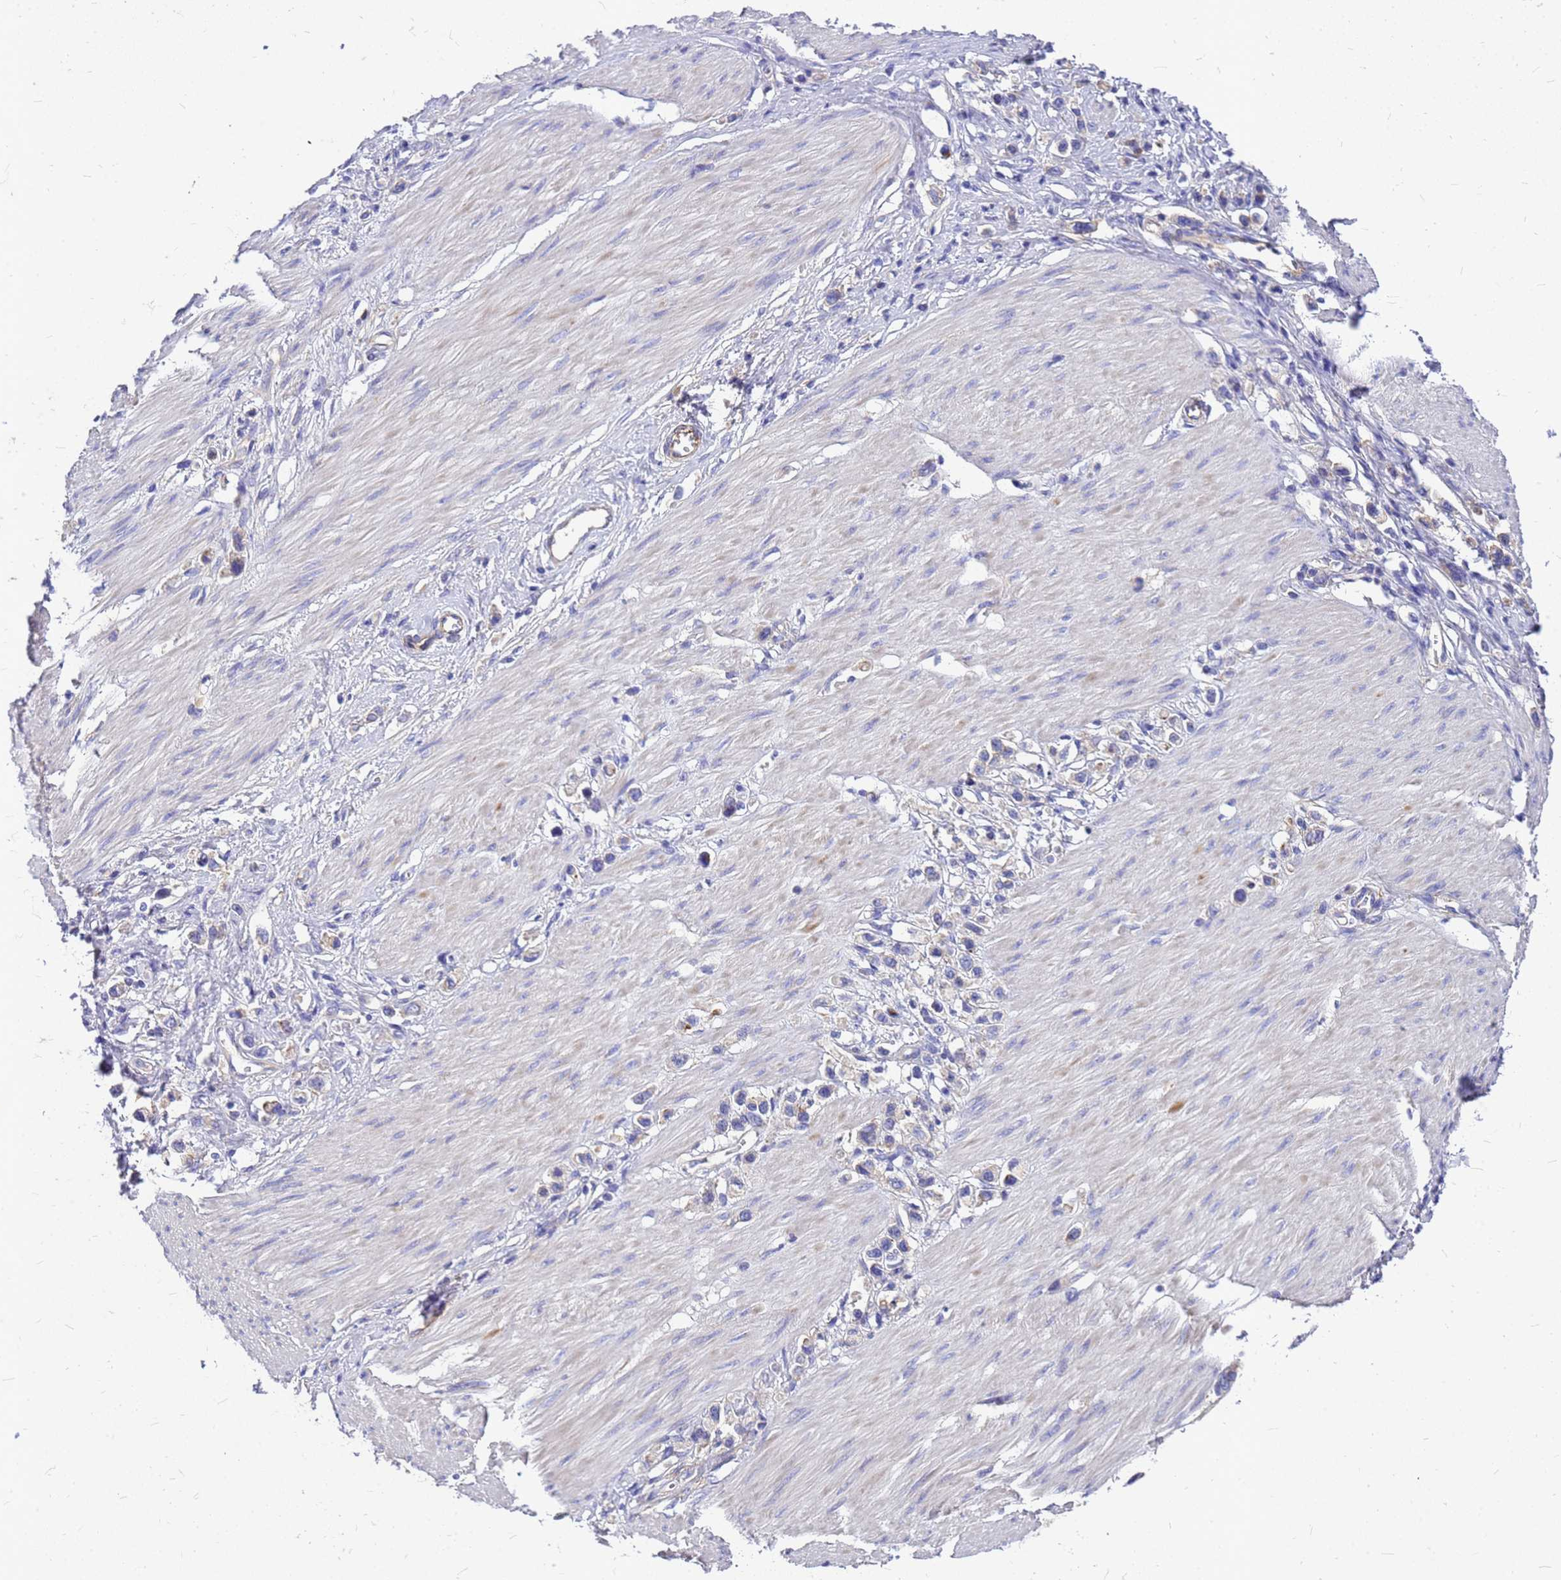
{"staining": {"intensity": "negative", "quantity": "none", "location": "none"}, "tissue": "stomach cancer", "cell_type": "Tumor cells", "image_type": "cancer", "snomed": [{"axis": "morphology", "description": "Normal tissue, NOS"}, {"axis": "morphology", "description": "Adenocarcinoma, NOS"}, {"axis": "topography", "description": "Stomach, upper"}, {"axis": "topography", "description": "Stomach"}], "caption": "This is a image of immunohistochemistry staining of stomach adenocarcinoma, which shows no staining in tumor cells. (Brightfield microscopy of DAB immunohistochemistry (IHC) at high magnification).", "gene": "FBXW5", "patient": {"sex": "female", "age": 65}}